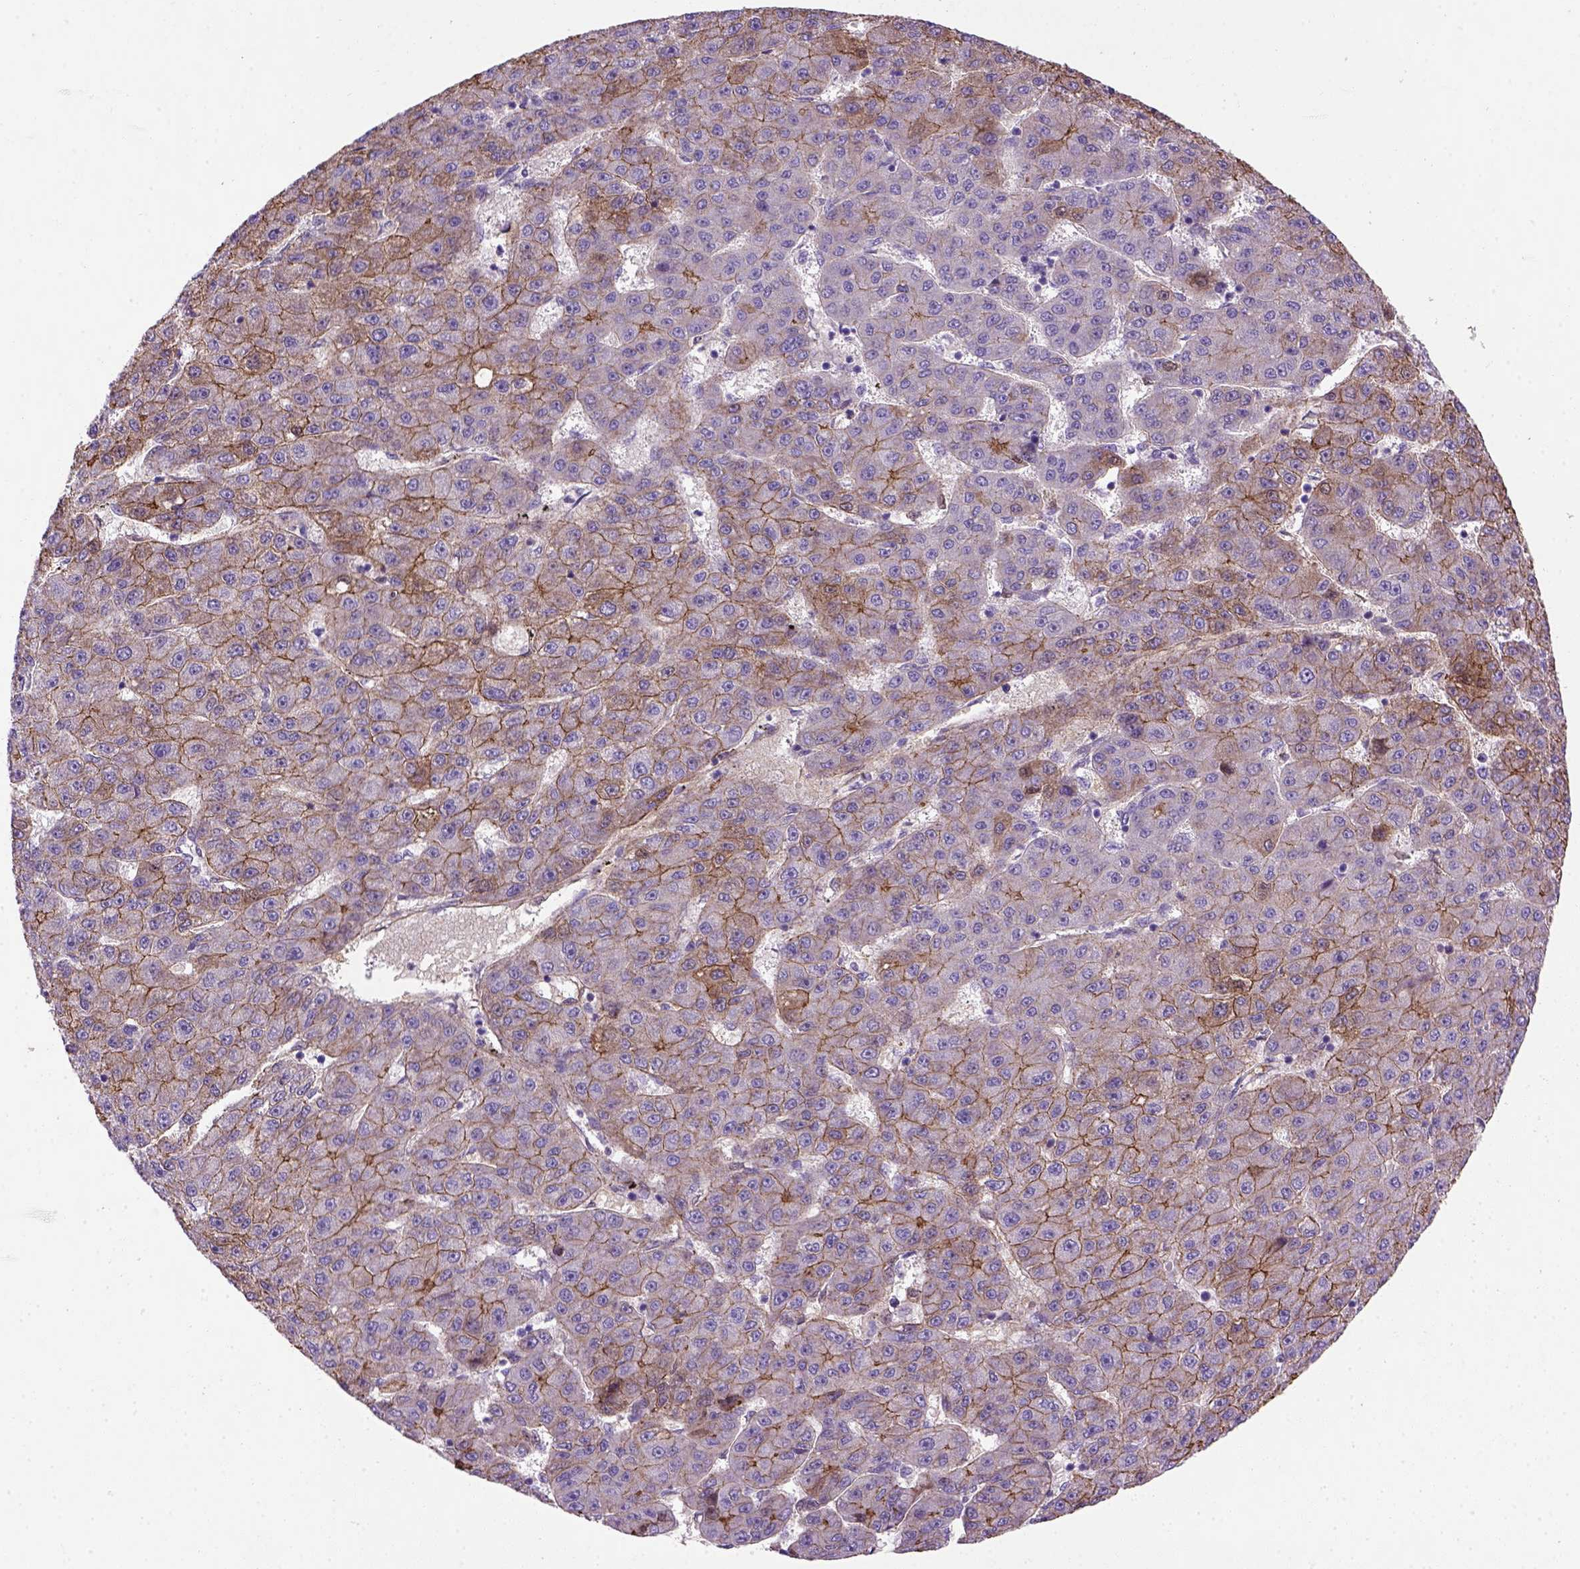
{"staining": {"intensity": "moderate", "quantity": "25%-75%", "location": "cytoplasmic/membranous"}, "tissue": "liver cancer", "cell_type": "Tumor cells", "image_type": "cancer", "snomed": [{"axis": "morphology", "description": "Carcinoma, Hepatocellular, NOS"}, {"axis": "topography", "description": "Liver"}], "caption": "Liver hepatocellular carcinoma was stained to show a protein in brown. There is medium levels of moderate cytoplasmic/membranous staining in approximately 25%-75% of tumor cells.", "gene": "CDH1", "patient": {"sex": "male", "age": 67}}